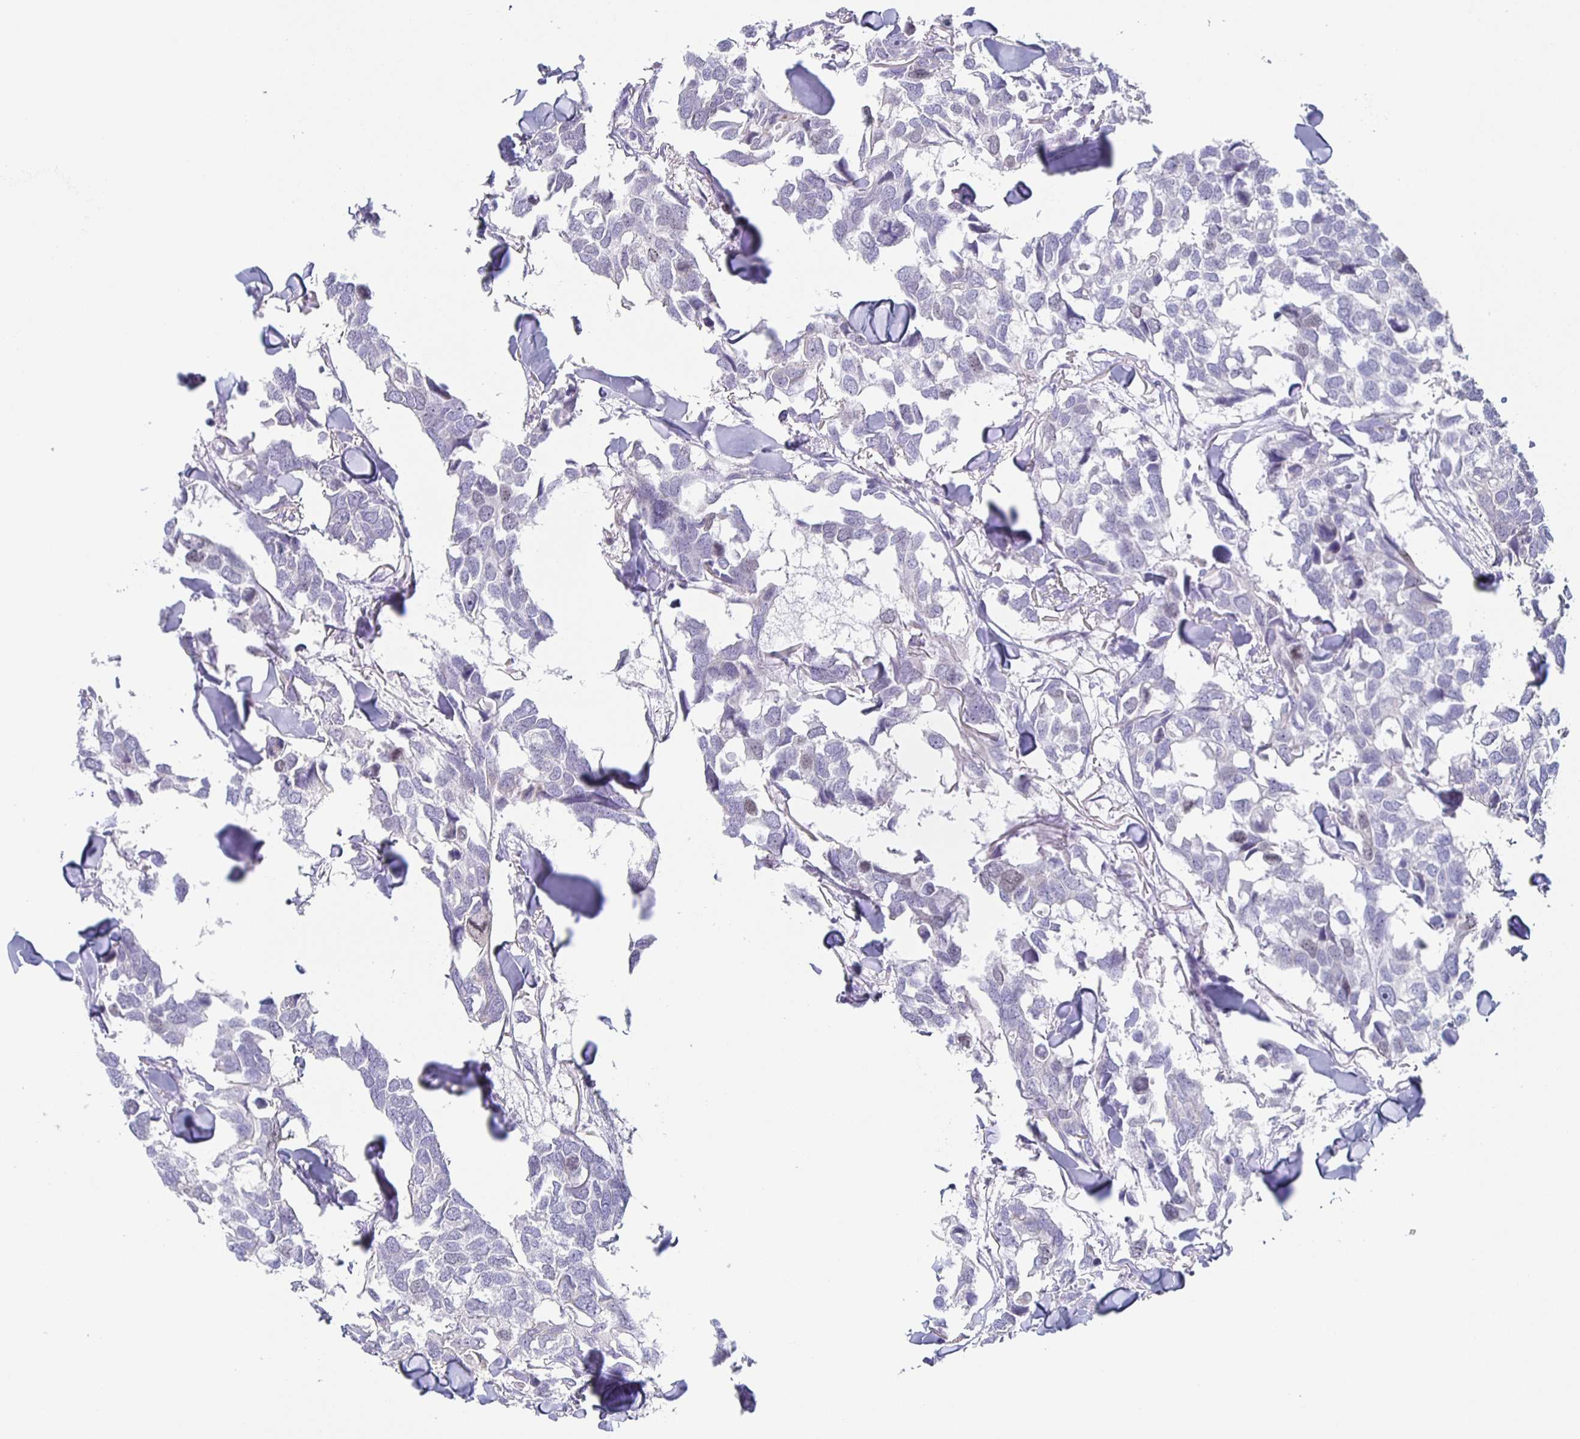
{"staining": {"intensity": "negative", "quantity": "none", "location": "none"}, "tissue": "breast cancer", "cell_type": "Tumor cells", "image_type": "cancer", "snomed": [{"axis": "morphology", "description": "Duct carcinoma"}, {"axis": "topography", "description": "Breast"}], "caption": "A high-resolution image shows IHC staining of intraductal carcinoma (breast), which shows no significant positivity in tumor cells. (Immunohistochemistry, brightfield microscopy, high magnification).", "gene": "CENPH", "patient": {"sex": "female", "age": 83}}